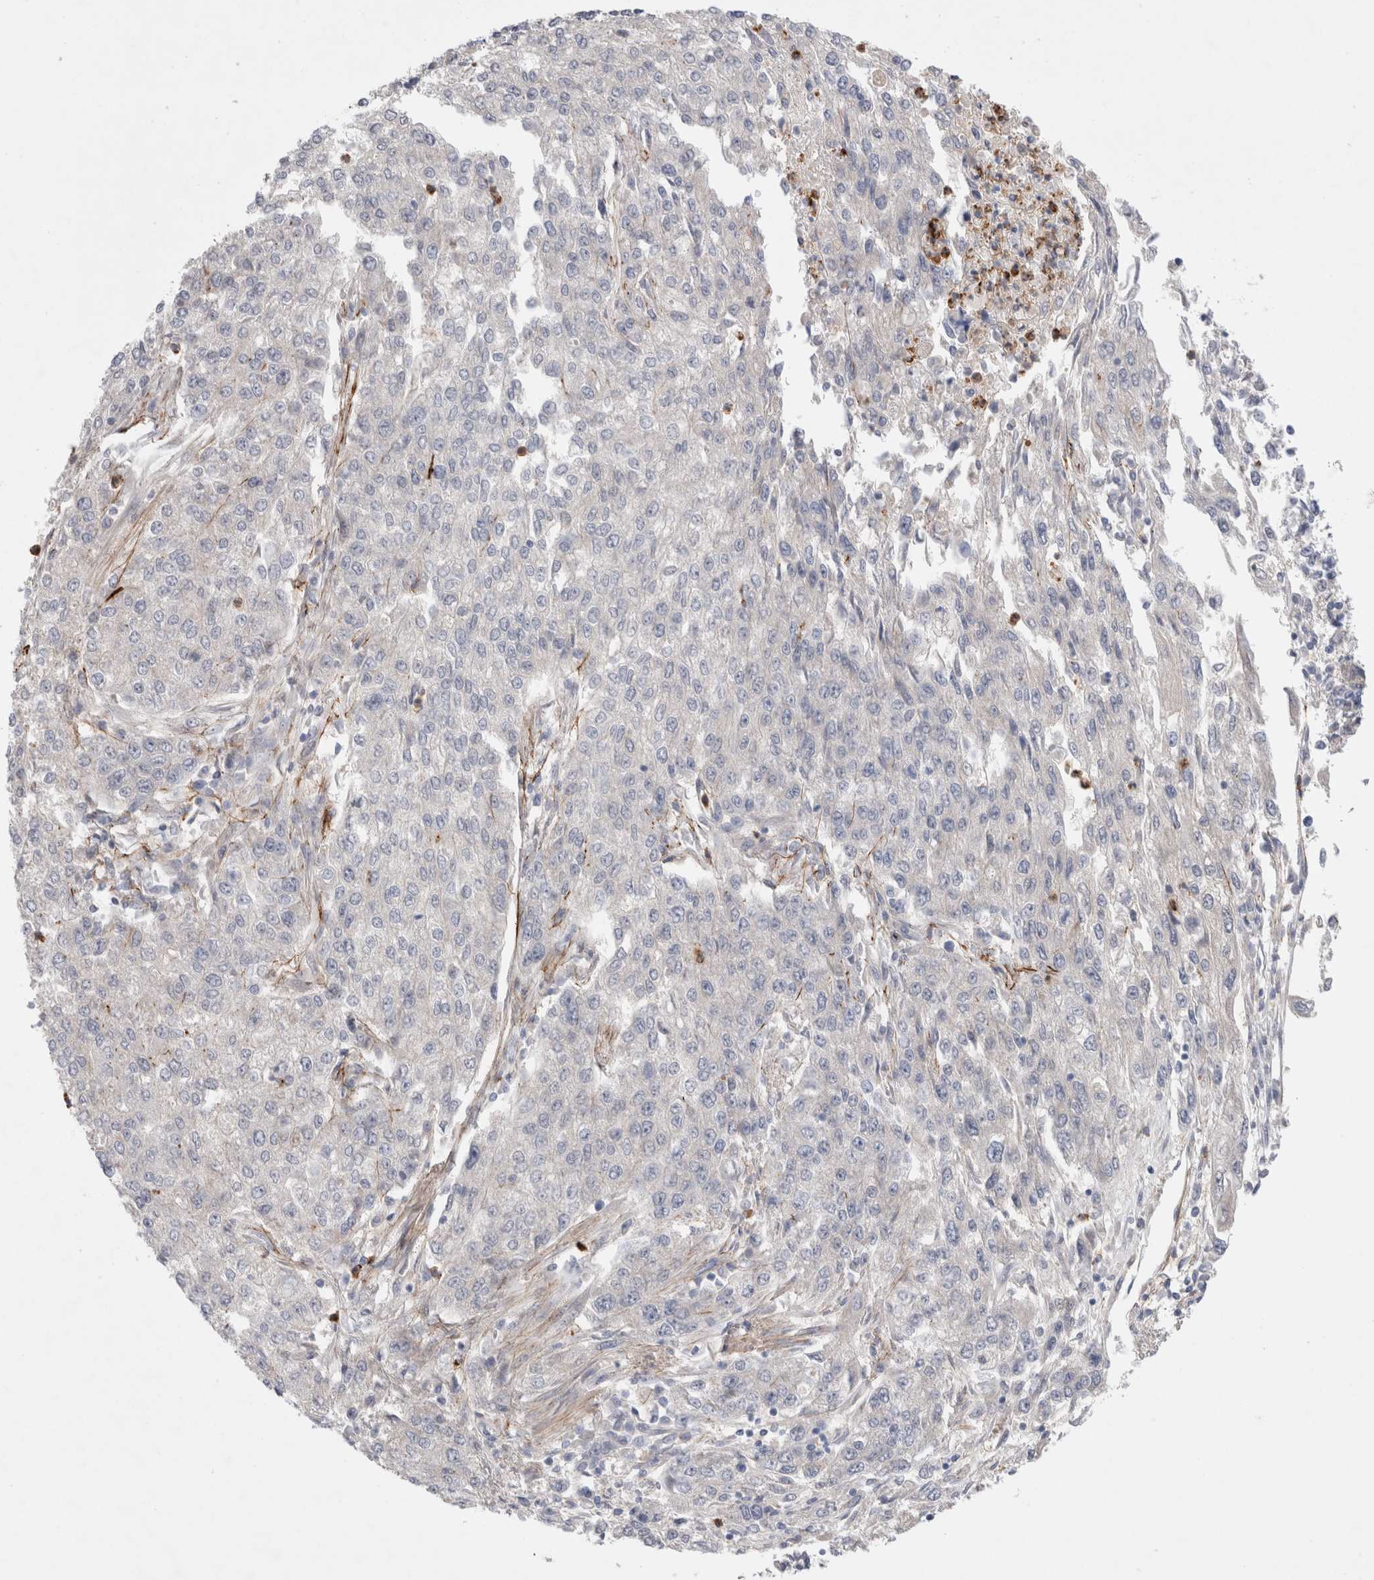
{"staining": {"intensity": "negative", "quantity": "none", "location": "none"}, "tissue": "endometrial cancer", "cell_type": "Tumor cells", "image_type": "cancer", "snomed": [{"axis": "morphology", "description": "Adenocarcinoma, NOS"}, {"axis": "topography", "description": "Endometrium"}], "caption": "Endometrial cancer was stained to show a protein in brown. There is no significant expression in tumor cells.", "gene": "GSDMB", "patient": {"sex": "female", "age": 49}}